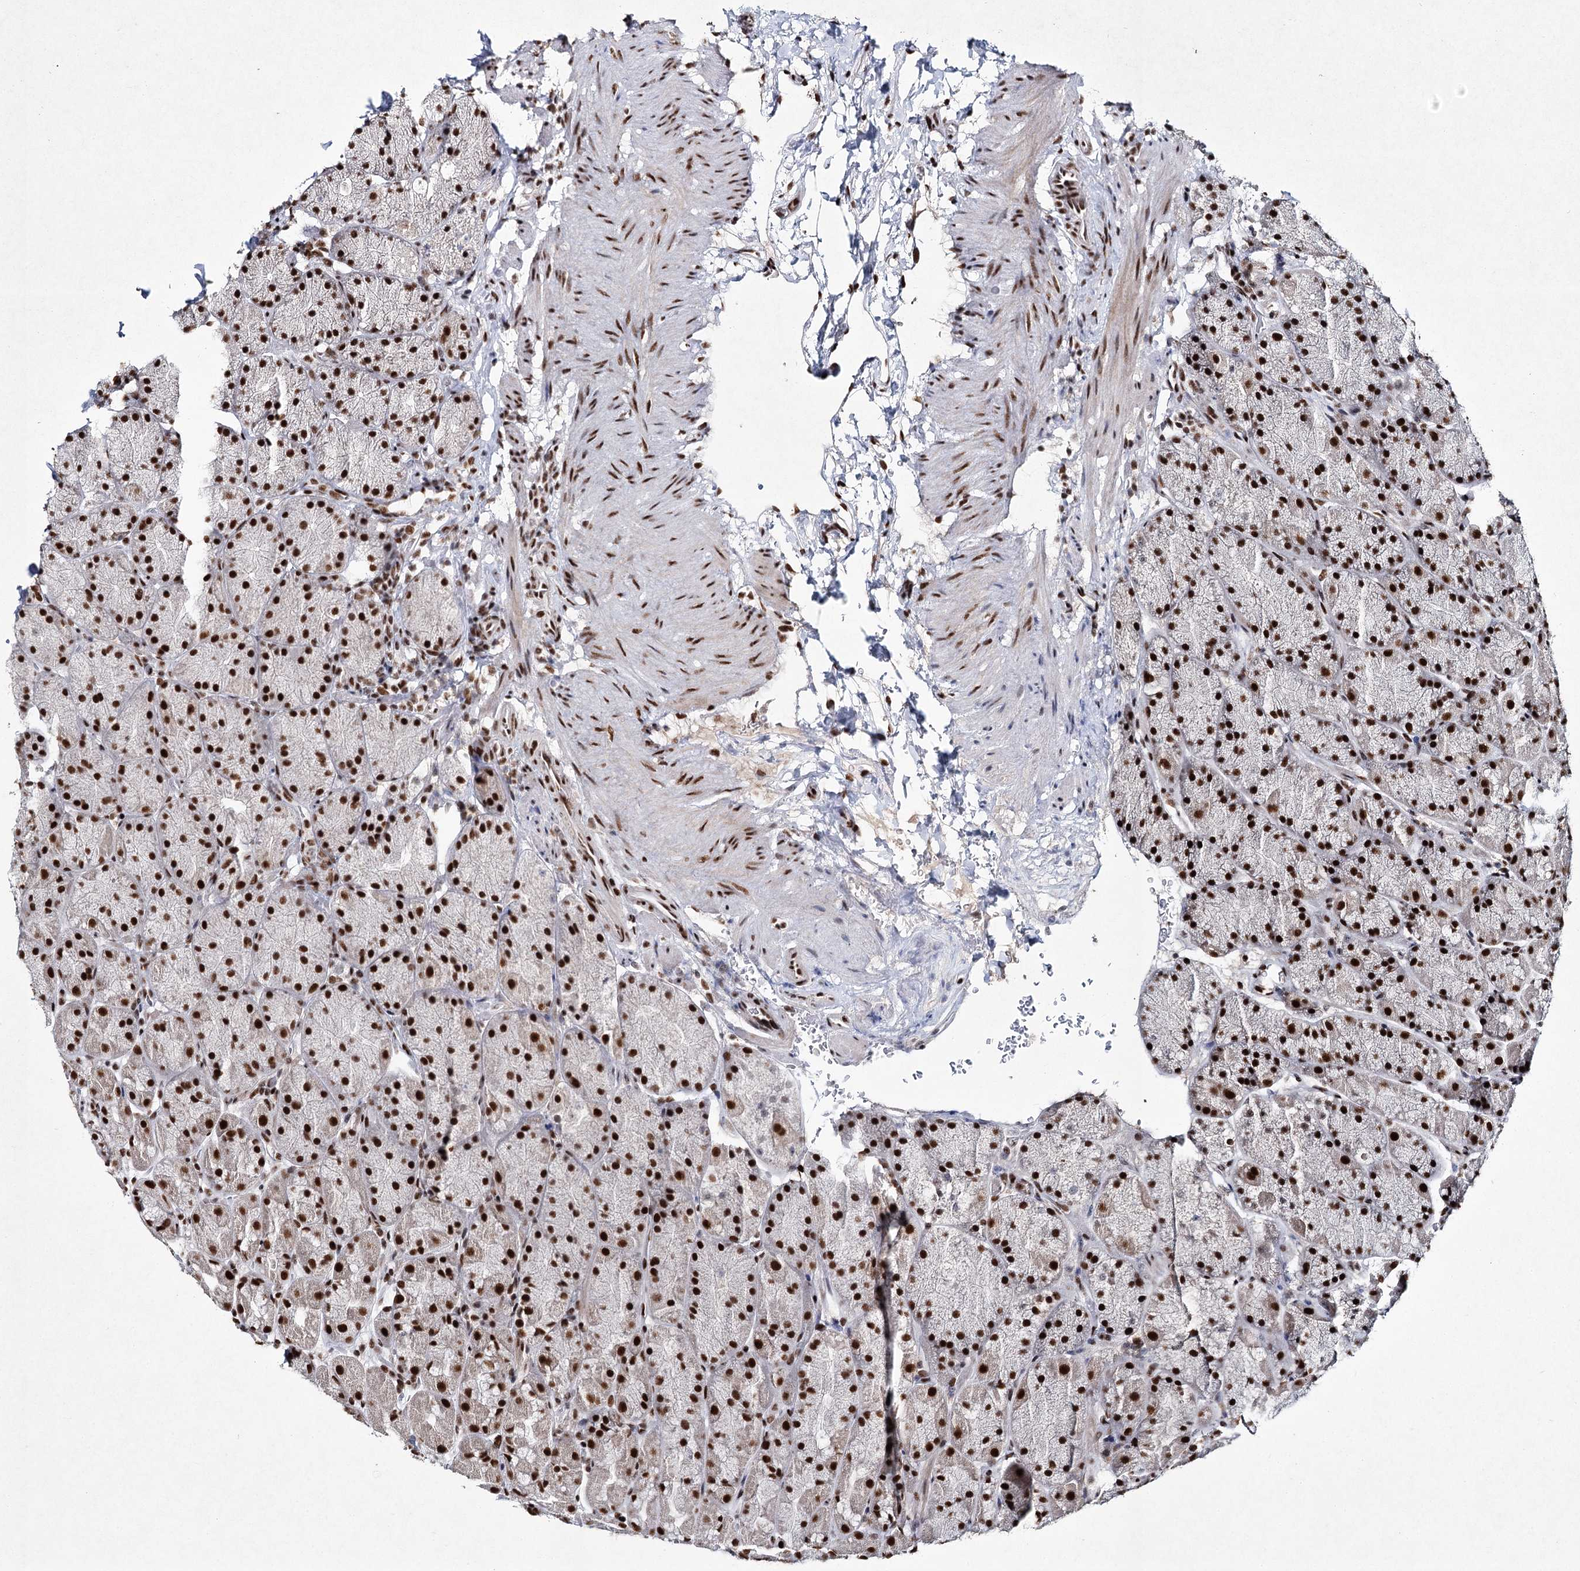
{"staining": {"intensity": "strong", "quantity": ">75%", "location": "nuclear"}, "tissue": "stomach", "cell_type": "Glandular cells", "image_type": "normal", "snomed": [{"axis": "morphology", "description": "Normal tissue, NOS"}, {"axis": "topography", "description": "Stomach, upper"}, {"axis": "topography", "description": "Stomach, lower"}], "caption": "A photomicrograph of stomach stained for a protein displays strong nuclear brown staining in glandular cells.", "gene": "SCAF8", "patient": {"sex": "male", "age": 67}}